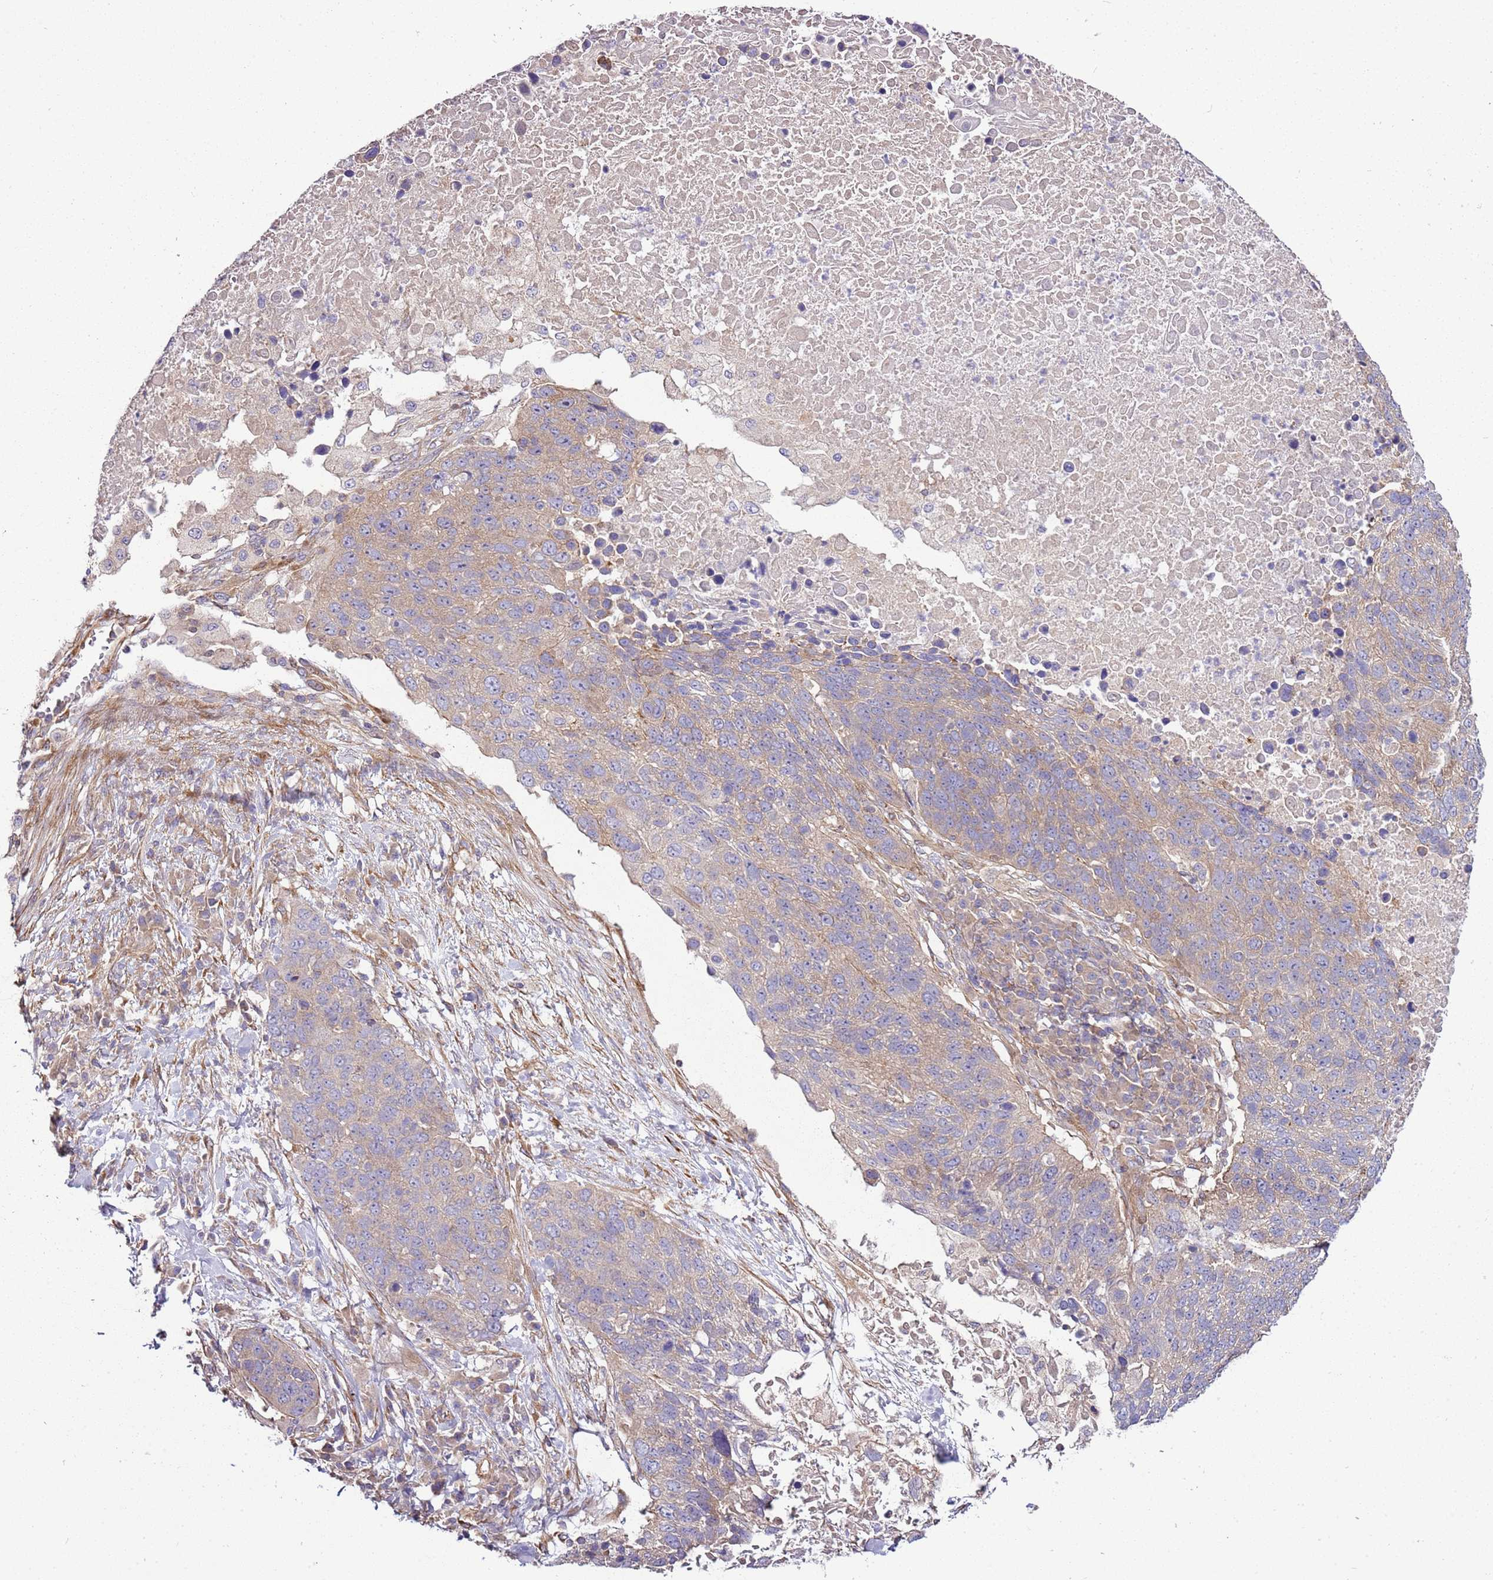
{"staining": {"intensity": "weak", "quantity": "25%-75%", "location": "cytoplasmic/membranous"}, "tissue": "lung cancer", "cell_type": "Tumor cells", "image_type": "cancer", "snomed": [{"axis": "morphology", "description": "Normal tissue, NOS"}, {"axis": "morphology", "description": "Squamous cell carcinoma, NOS"}, {"axis": "topography", "description": "Lymph node"}, {"axis": "topography", "description": "Lung"}], "caption": "Immunohistochemistry image of neoplastic tissue: lung cancer (squamous cell carcinoma) stained using IHC reveals low levels of weak protein expression localized specifically in the cytoplasmic/membranous of tumor cells, appearing as a cytoplasmic/membranous brown color.", "gene": "GNL1", "patient": {"sex": "male", "age": 66}}